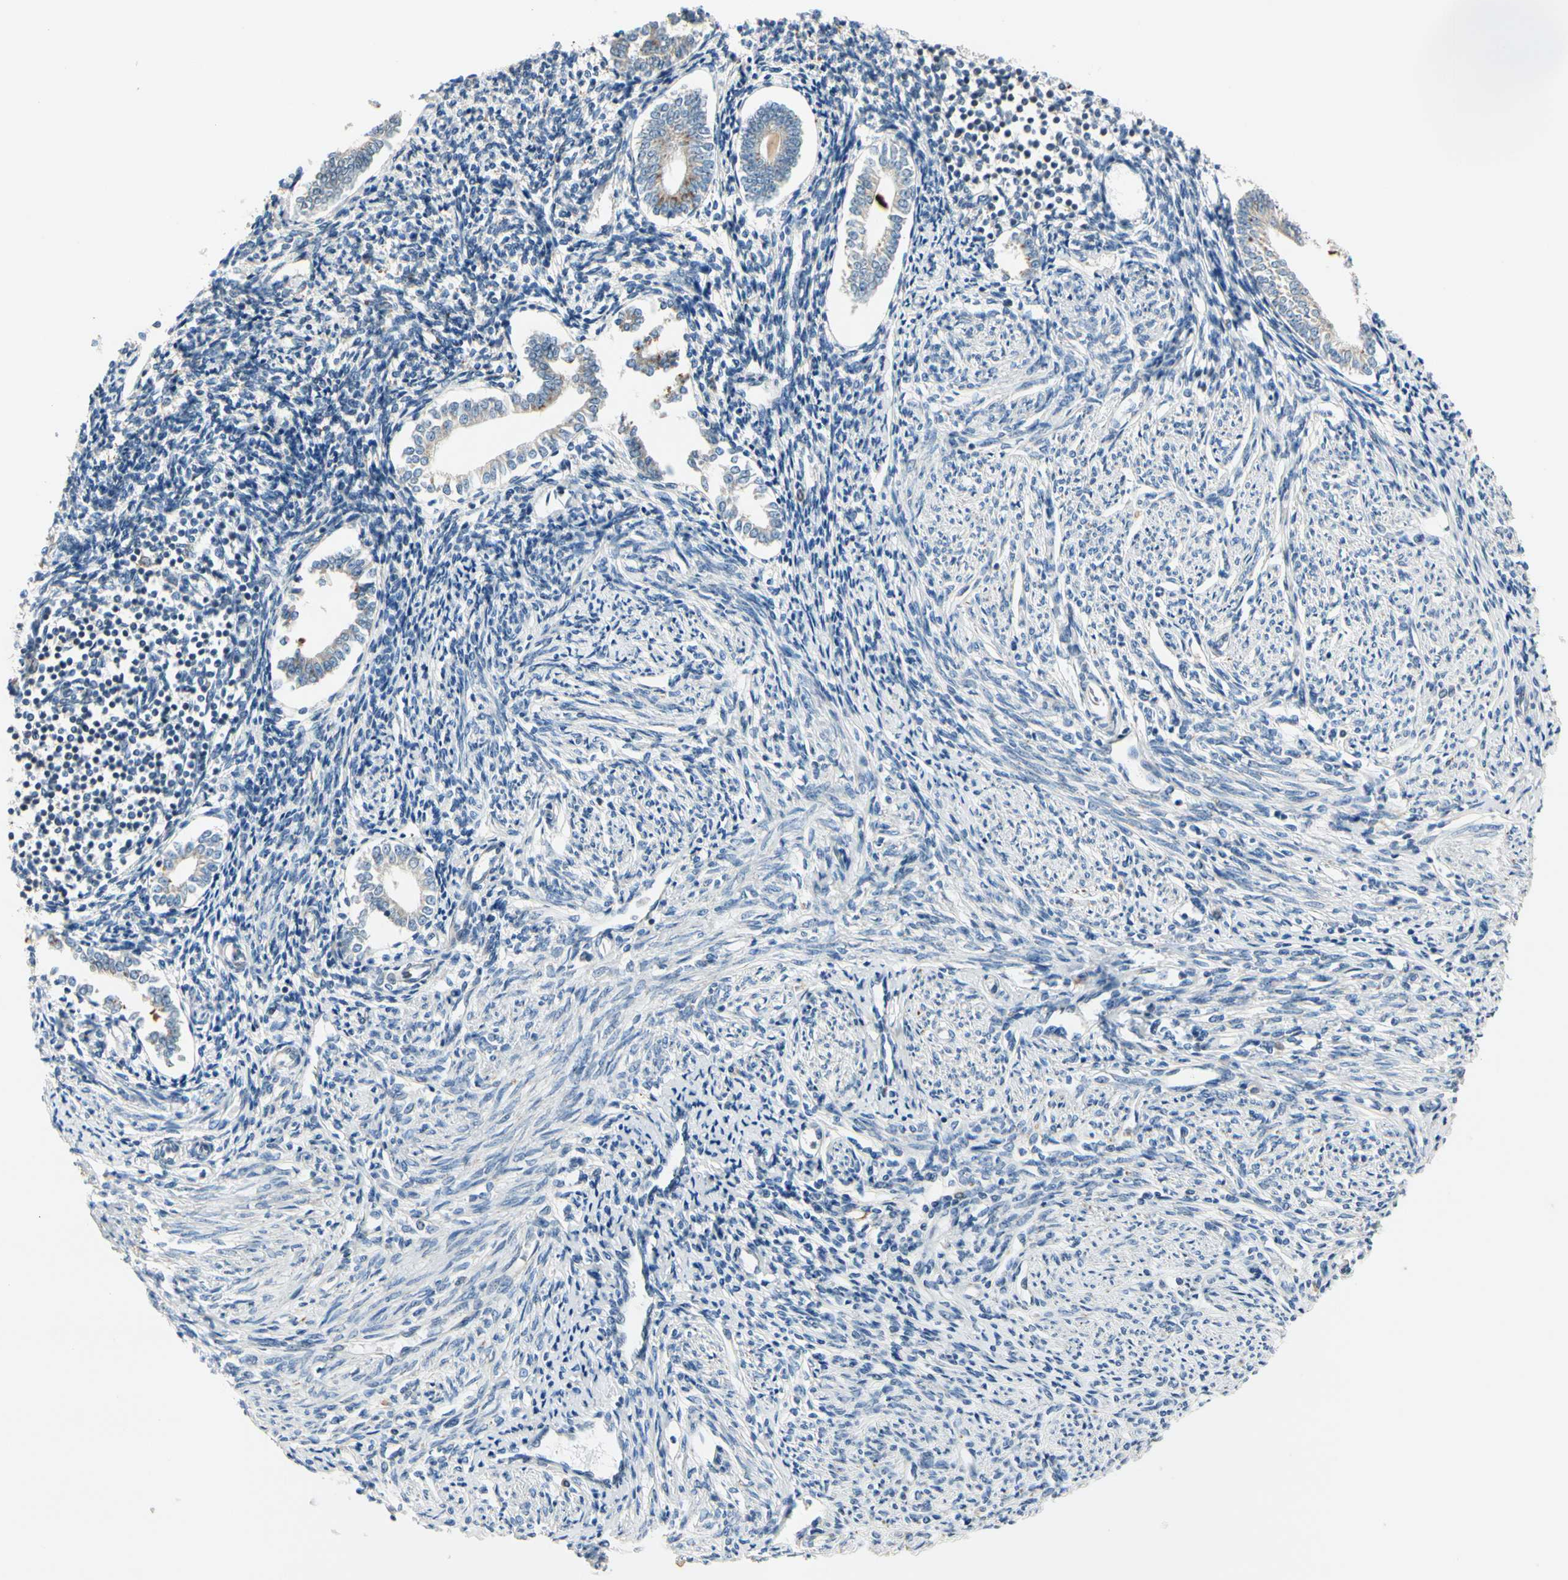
{"staining": {"intensity": "weak", "quantity": "25%-75%", "location": "cytoplasmic/membranous"}, "tissue": "endometrium", "cell_type": "Cells in endometrial stroma", "image_type": "normal", "snomed": [{"axis": "morphology", "description": "Normal tissue, NOS"}, {"axis": "topography", "description": "Endometrium"}], "caption": "Endometrium stained with immunohistochemistry (IHC) shows weak cytoplasmic/membranous positivity in approximately 25%-75% of cells in endometrial stroma.", "gene": "RPS6KB2", "patient": {"sex": "female", "age": 71}}